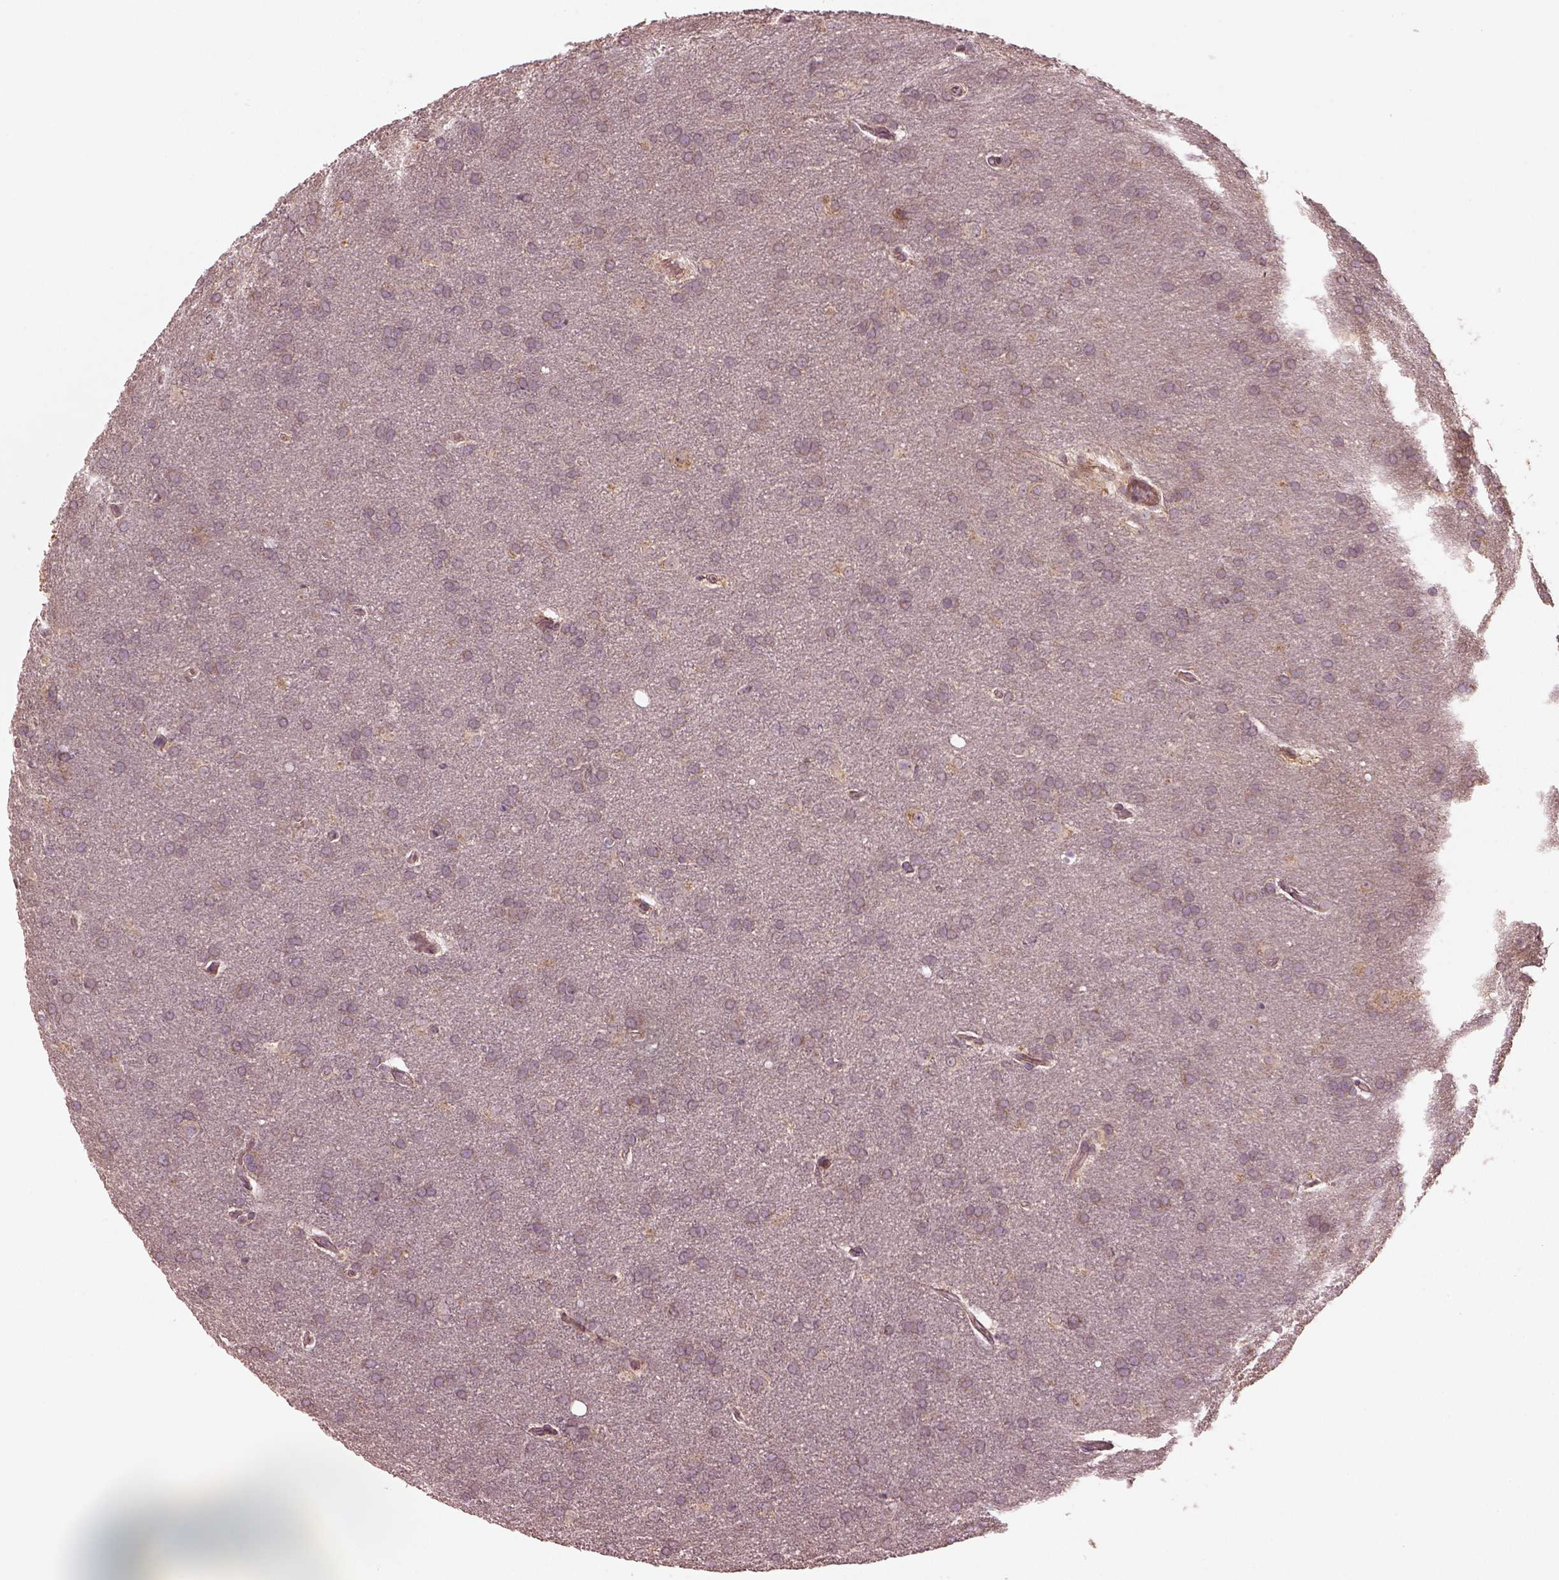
{"staining": {"intensity": "negative", "quantity": "none", "location": "none"}, "tissue": "glioma", "cell_type": "Tumor cells", "image_type": "cancer", "snomed": [{"axis": "morphology", "description": "Glioma, malignant, Low grade"}, {"axis": "topography", "description": "Brain"}], "caption": "High power microscopy micrograph of an immunohistochemistry (IHC) photomicrograph of malignant glioma (low-grade), revealing no significant positivity in tumor cells. (Stains: DAB (3,3'-diaminobenzidine) IHC with hematoxylin counter stain, Microscopy: brightfield microscopy at high magnification).", "gene": "SLC25A46", "patient": {"sex": "female", "age": 32}}